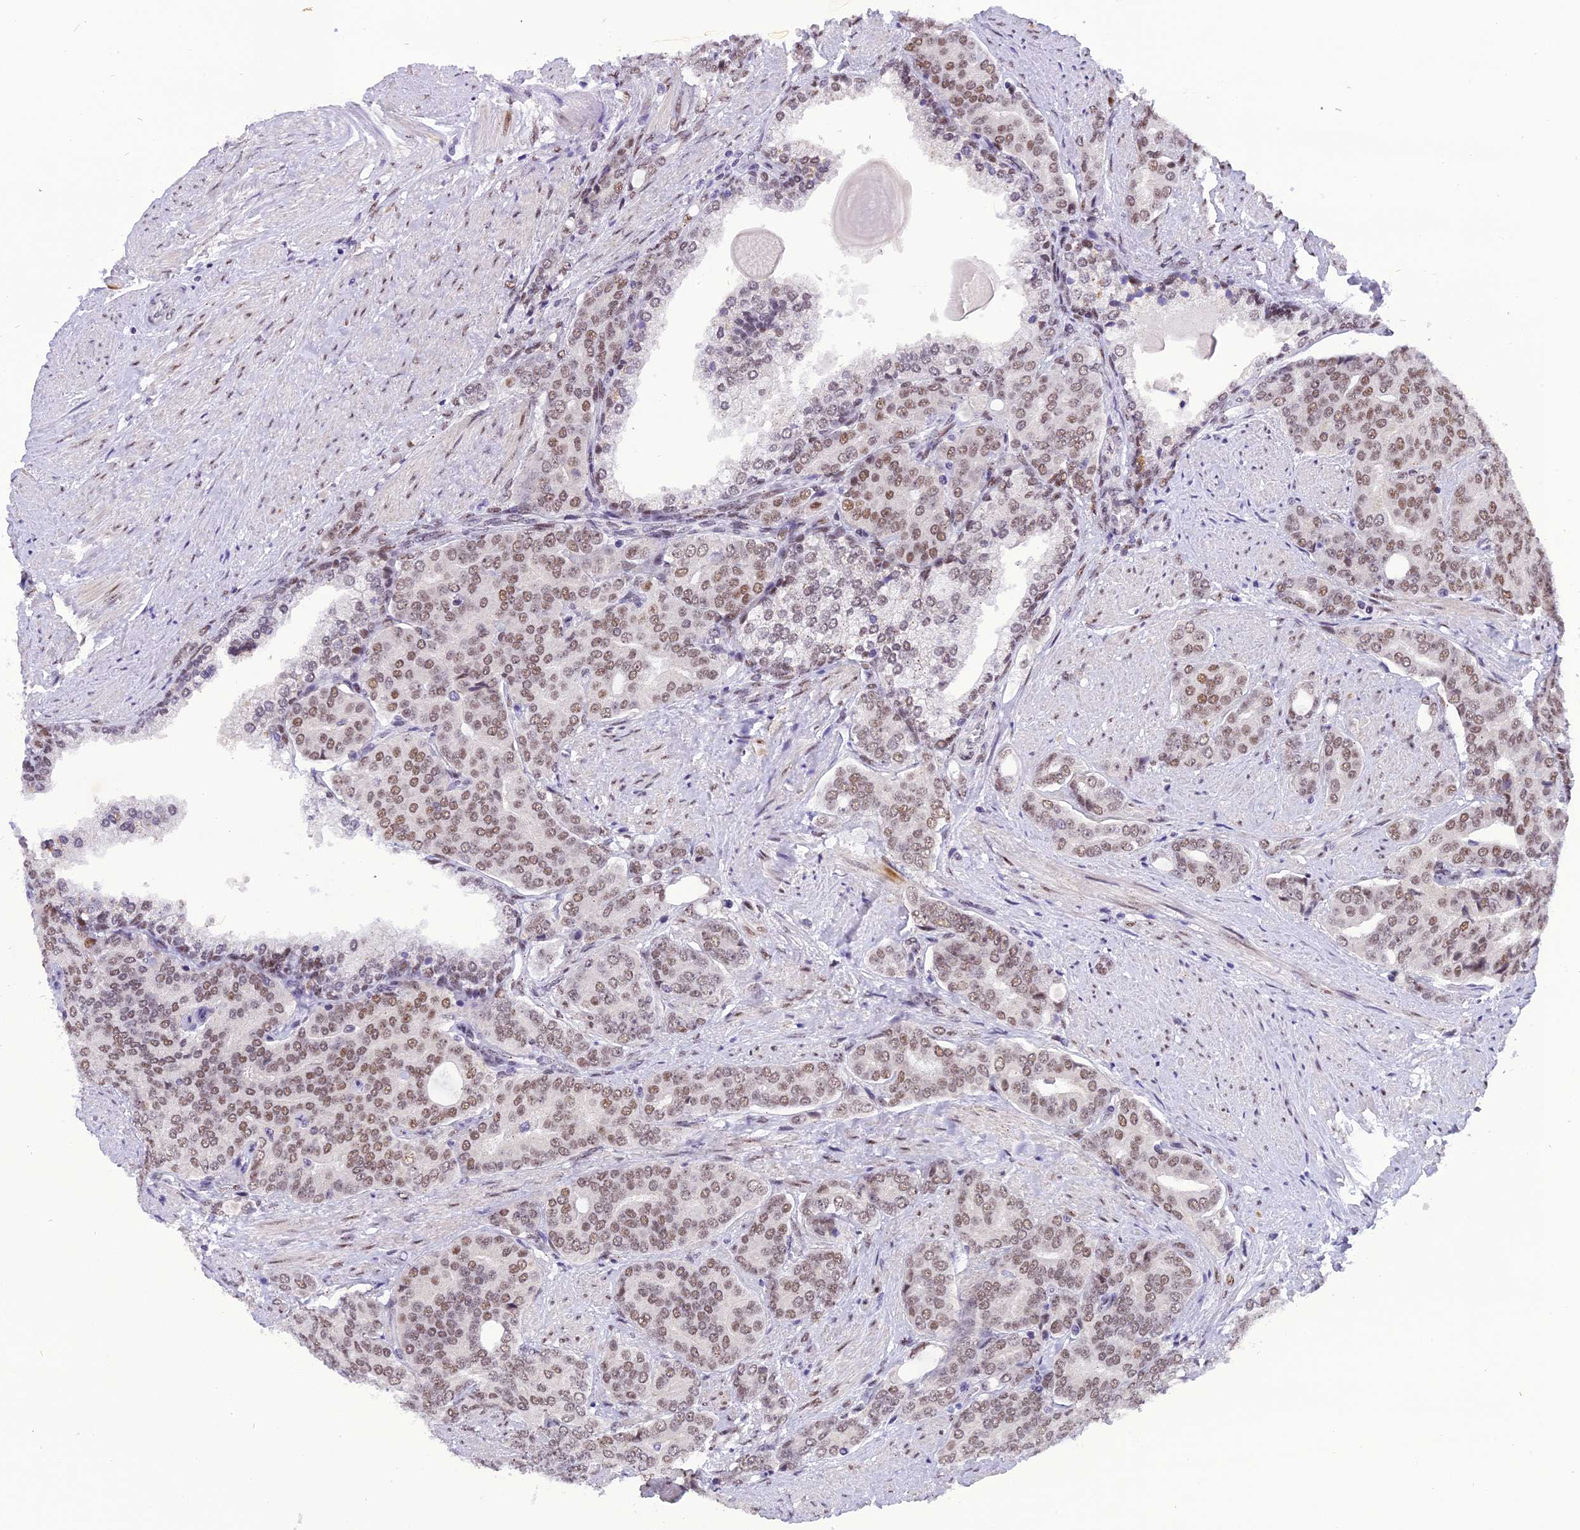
{"staining": {"intensity": "moderate", "quantity": "25%-75%", "location": "nuclear"}, "tissue": "prostate cancer", "cell_type": "Tumor cells", "image_type": "cancer", "snomed": [{"axis": "morphology", "description": "Adenocarcinoma, High grade"}, {"axis": "topography", "description": "Prostate"}], "caption": "Adenocarcinoma (high-grade) (prostate) stained with a brown dye reveals moderate nuclear positive positivity in approximately 25%-75% of tumor cells.", "gene": "IRF2BP1", "patient": {"sex": "male", "age": 67}}